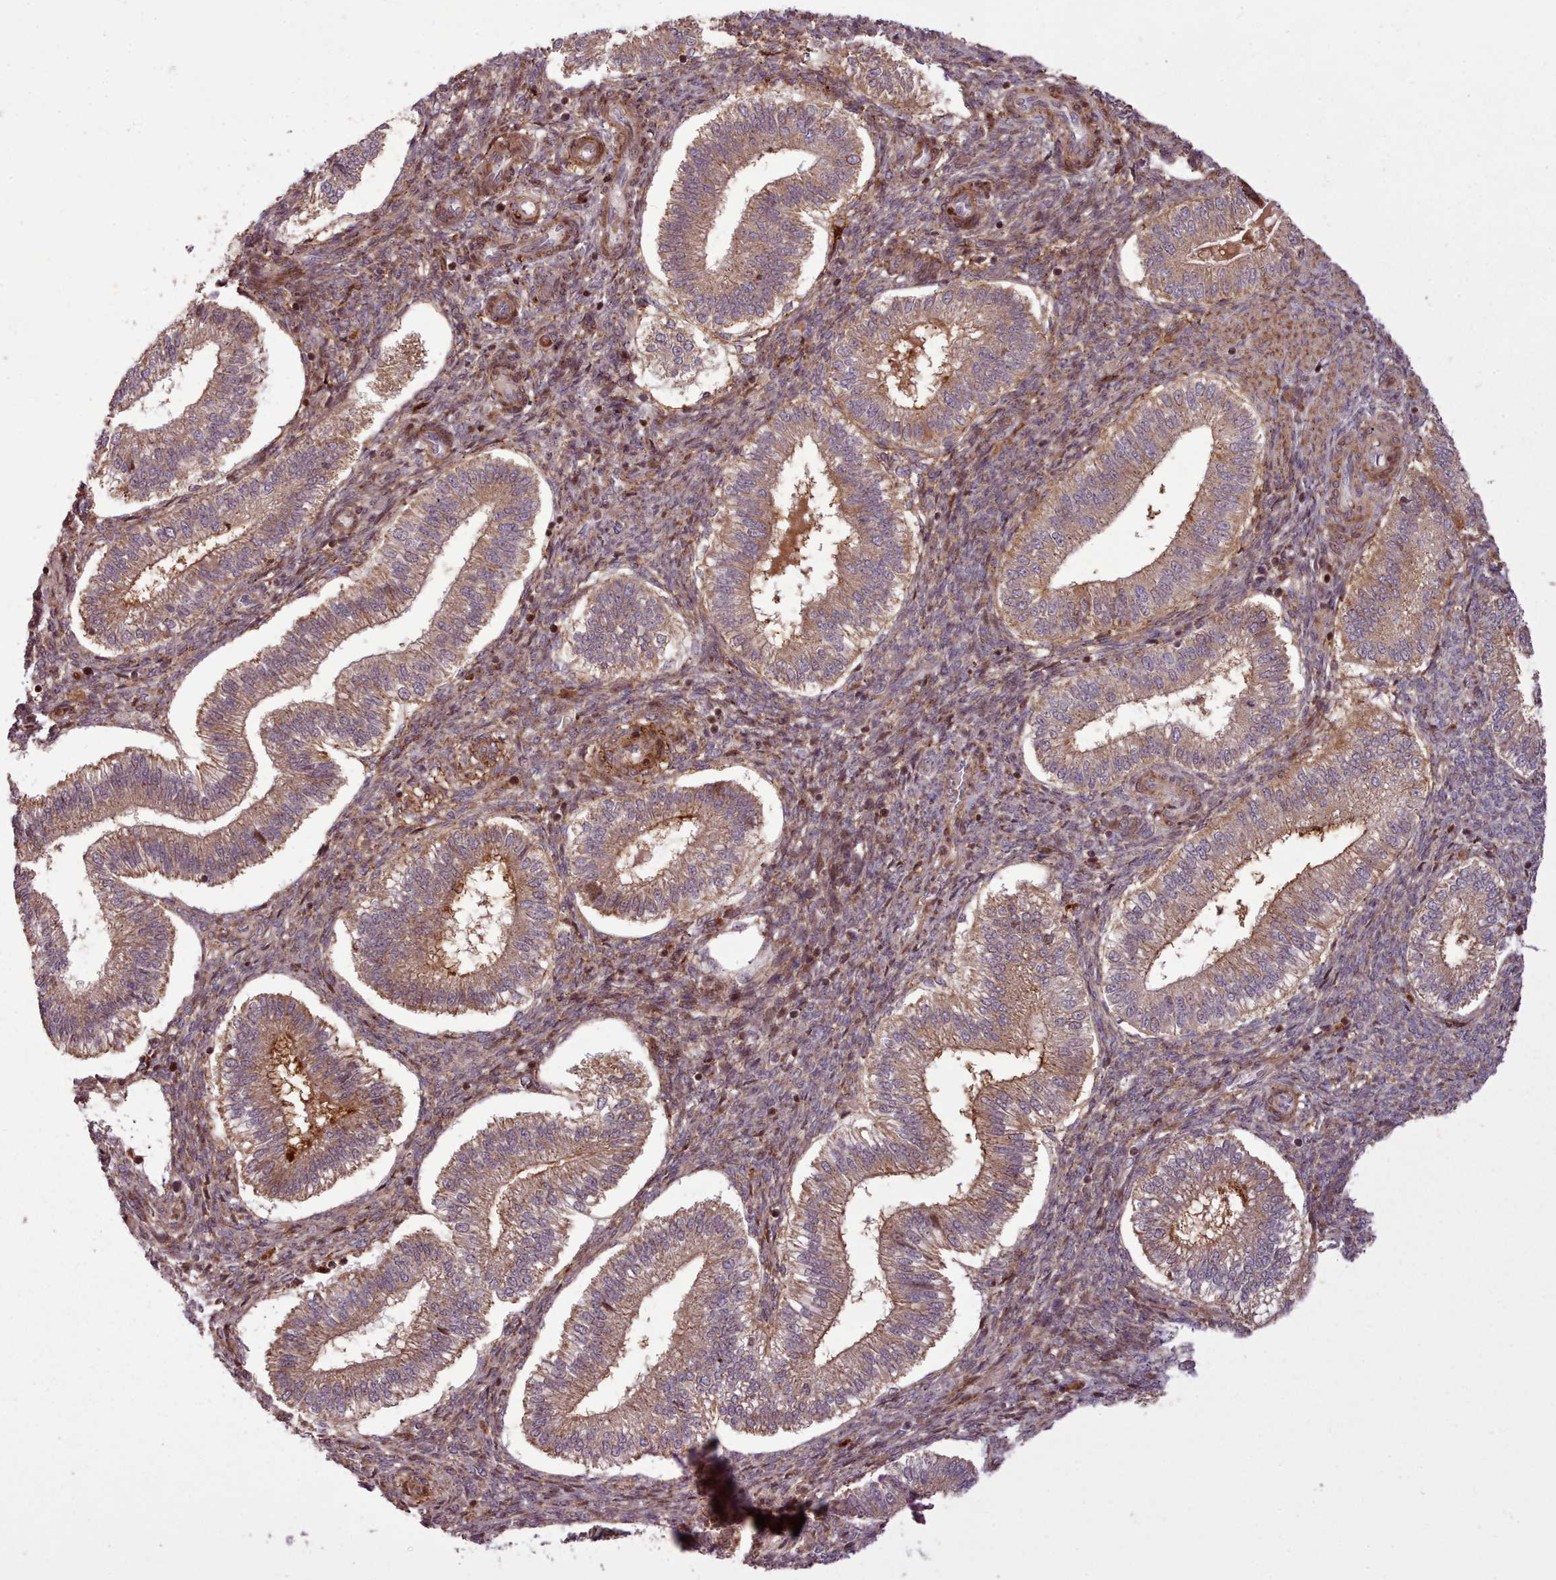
{"staining": {"intensity": "strong", "quantity": "<25%", "location": "cytoplasmic/membranous,nuclear"}, "tissue": "endometrium", "cell_type": "Cells in endometrial stroma", "image_type": "normal", "snomed": [{"axis": "morphology", "description": "Normal tissue, NOS"}, {"axis": "topography", "description": "Endometrium"}], "caption": "This micrograph reveals immunohistochemistry (IHC) staining of benign human endometrium, with medium strong cytoplasmic/membranous,nuclear expression in about <25% of cells in endometrial stroma.", "gene": "NLRP7", "patient": {"sex": "female", "age": 25}}